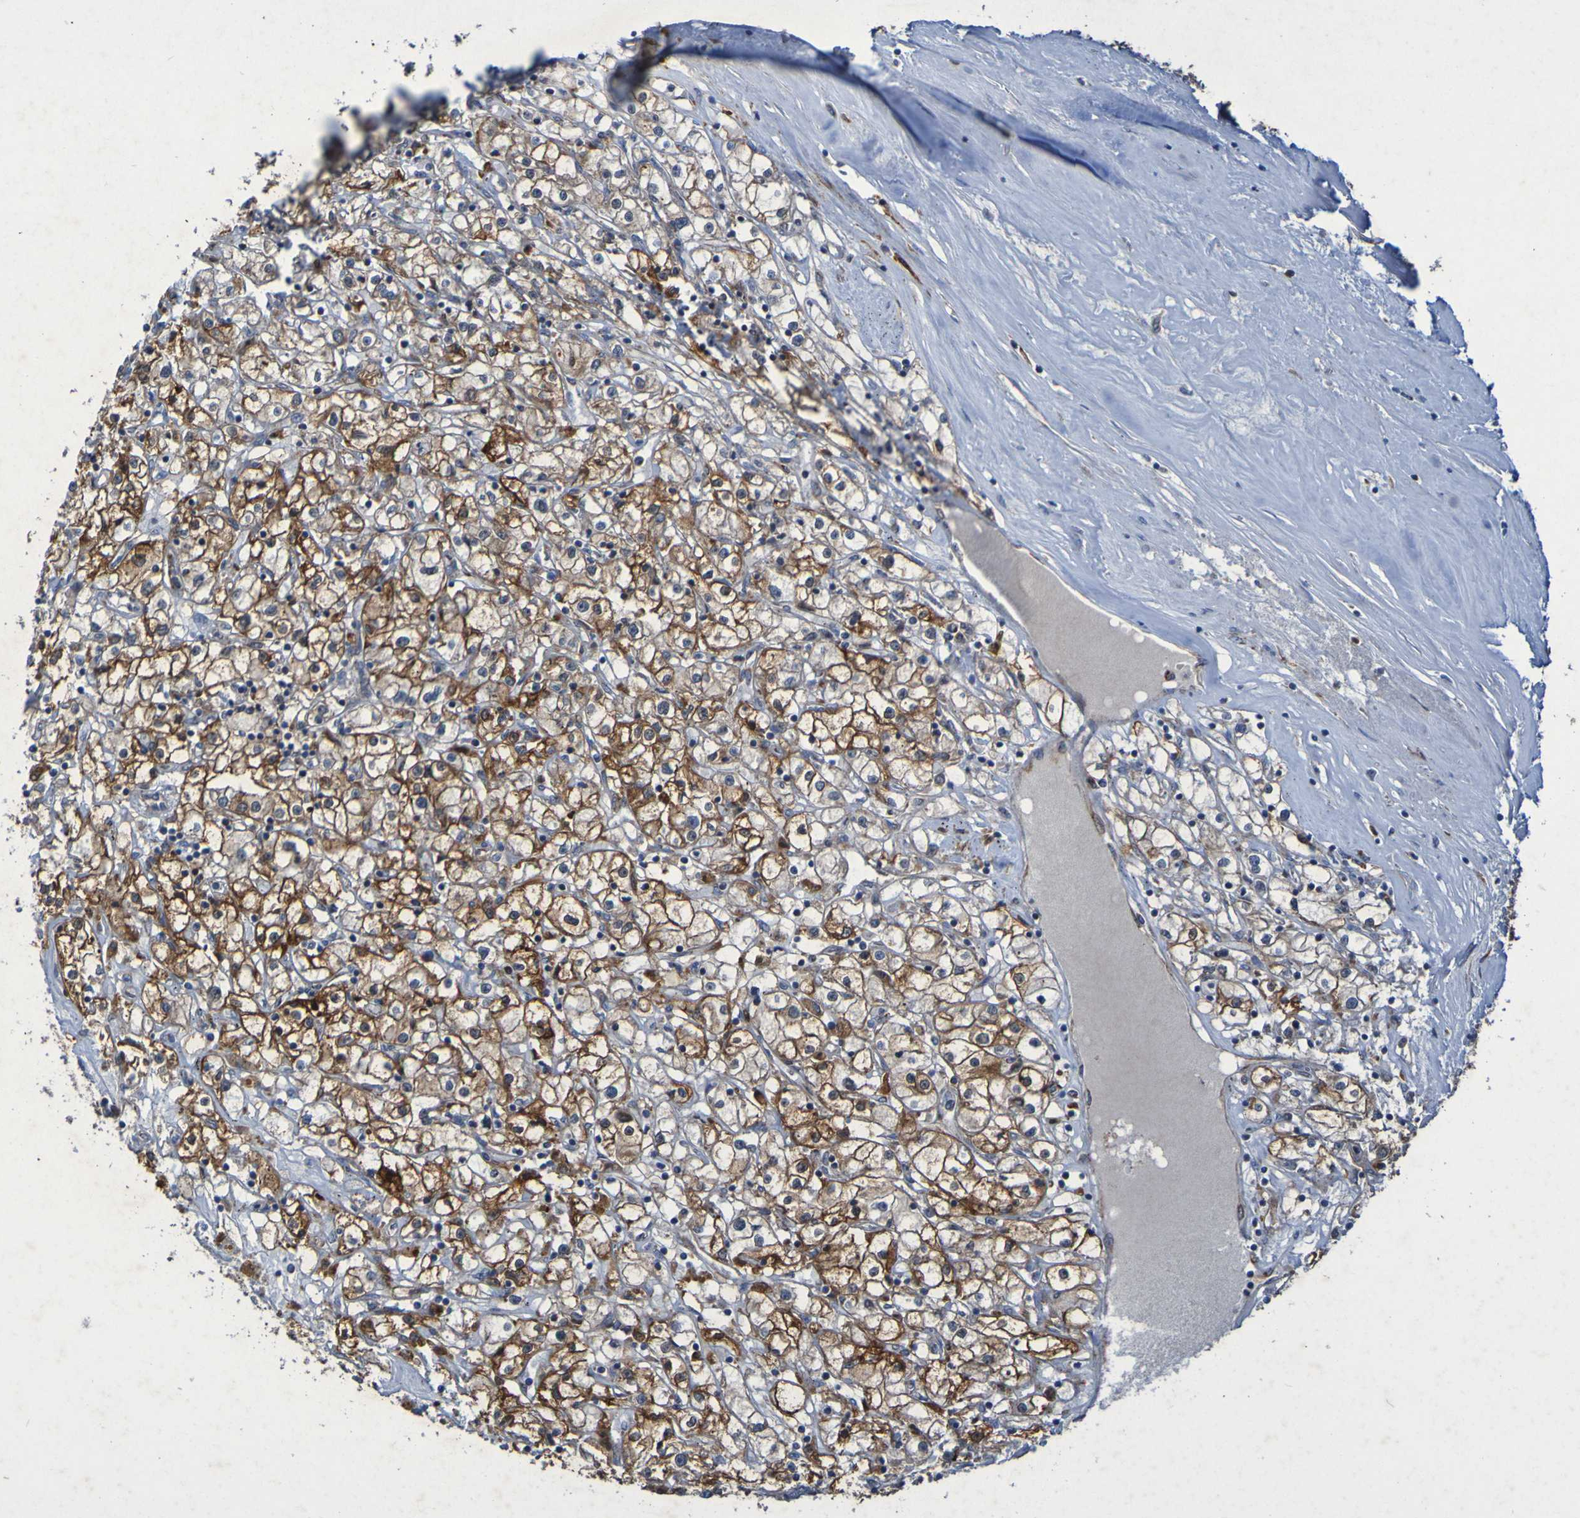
{"staining": {"intensity": "moderate", "quantity": ">75%", "location": "cytoplasmic/membranous"}, "tissue": "renal cancer", "cell_type": "Tumor cells", "image_type": "cancer", "snomed": [{"axis": "morphology", "description": "Adenocarcinoma, NOS"}, {"axis": "topography", "description": "Kidney"}], "caption": "Human adenocarcinoma (renal) stained for a protein (brown) reveals moderate cytoplasmic/membranous positive positivity in about >75% of tumor cells.", "gene": "CCDC51", "patient": {"sex": "male", "age": 56}}